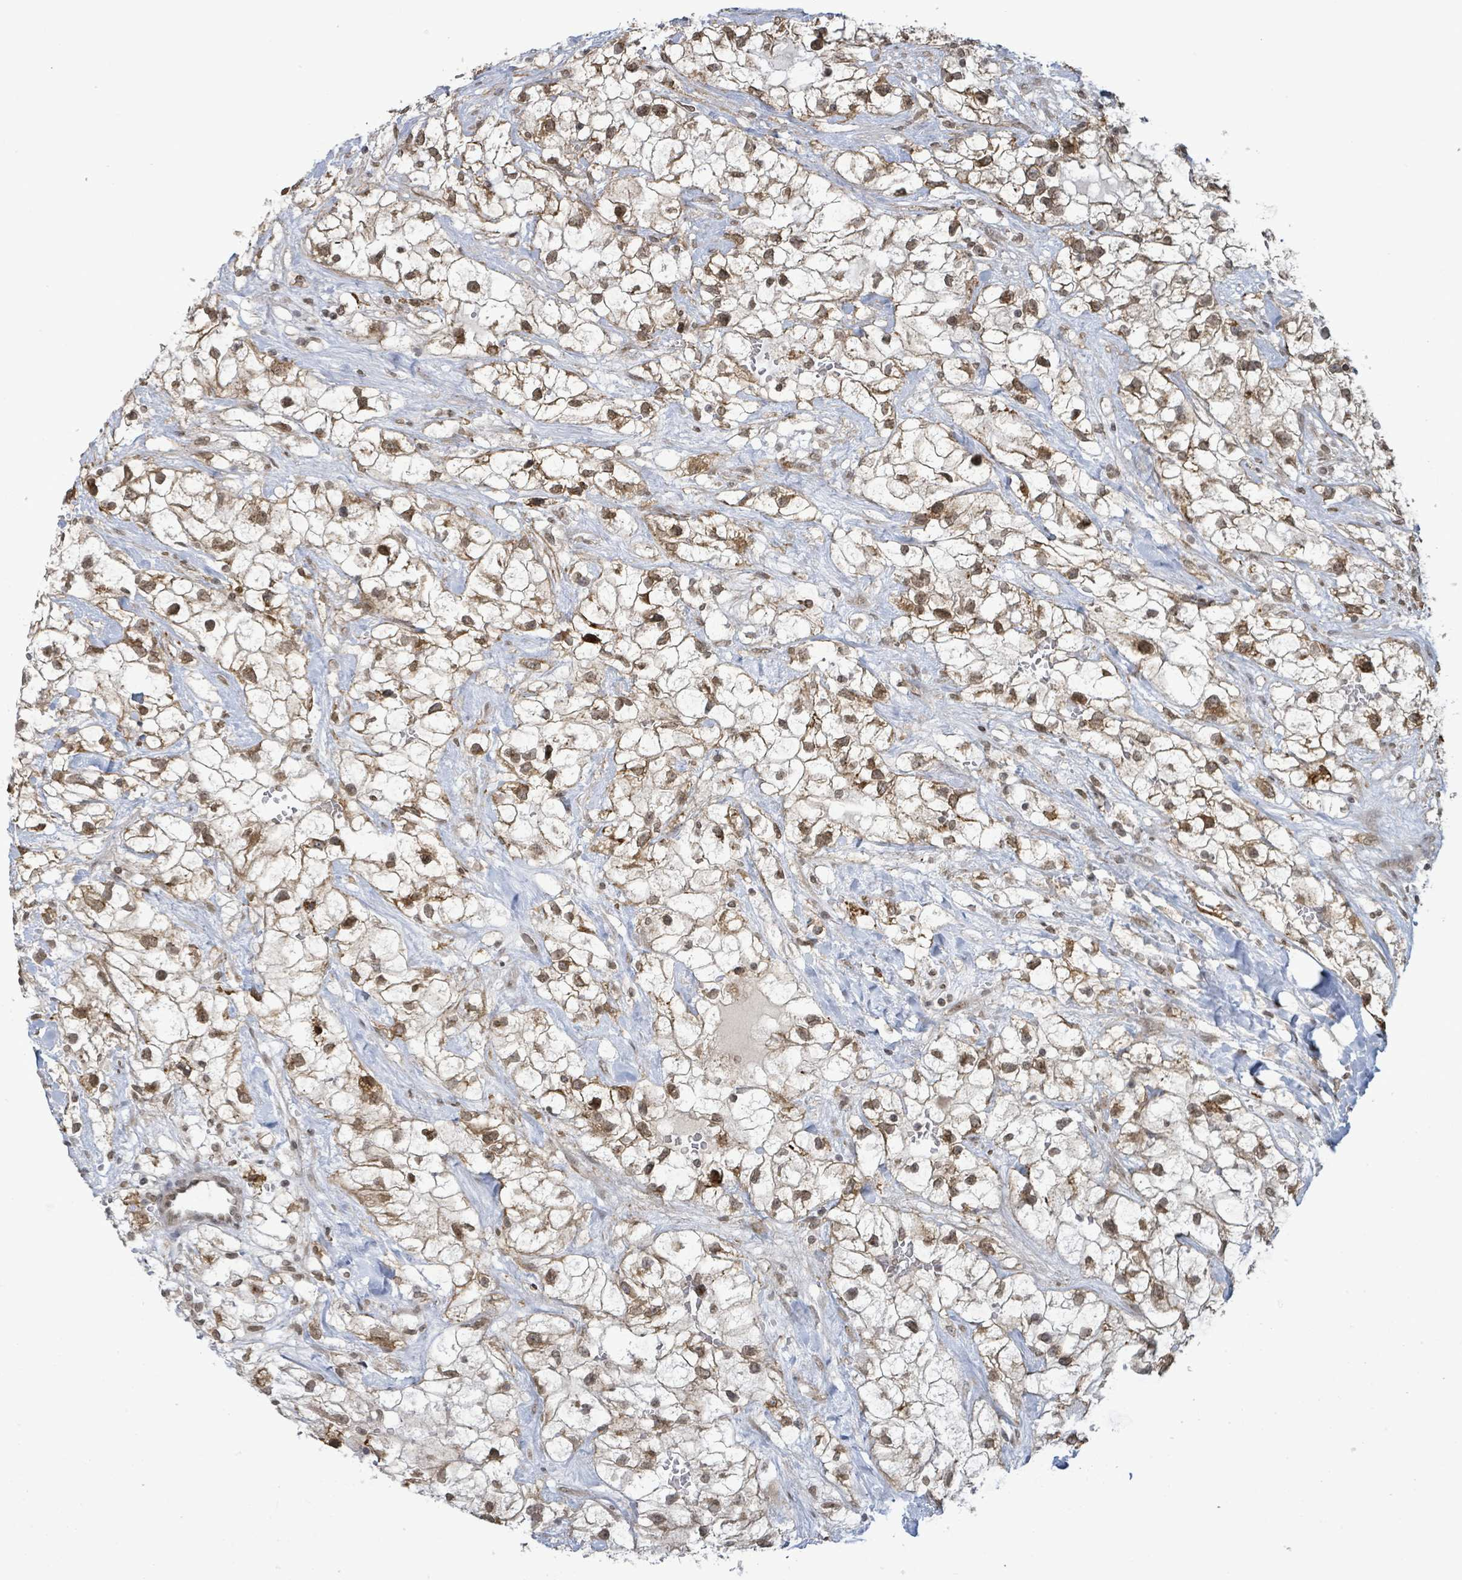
{"staining": {"intensity": "moderate", "quantity": ">75%", "location": "cytoplasmic/membranous,nuclear"}, "tissue": "renal cancer", "cell_type": "Tumor cells", "image_type": "cancer", "snomed": [{"axis": "morphology", "description": "Adenocarcinoma, NOS"}, {"axis": "topography", "description": "Kidney"}], "caption": "This is a histology image of immunohistochemistry staining of renal cancer, which shows moderate expression in the cytoplasmic/membranous and nuclear of tumor cells.", "gene": "SBF2", "patient": {"sex": "male", "age": 59}}